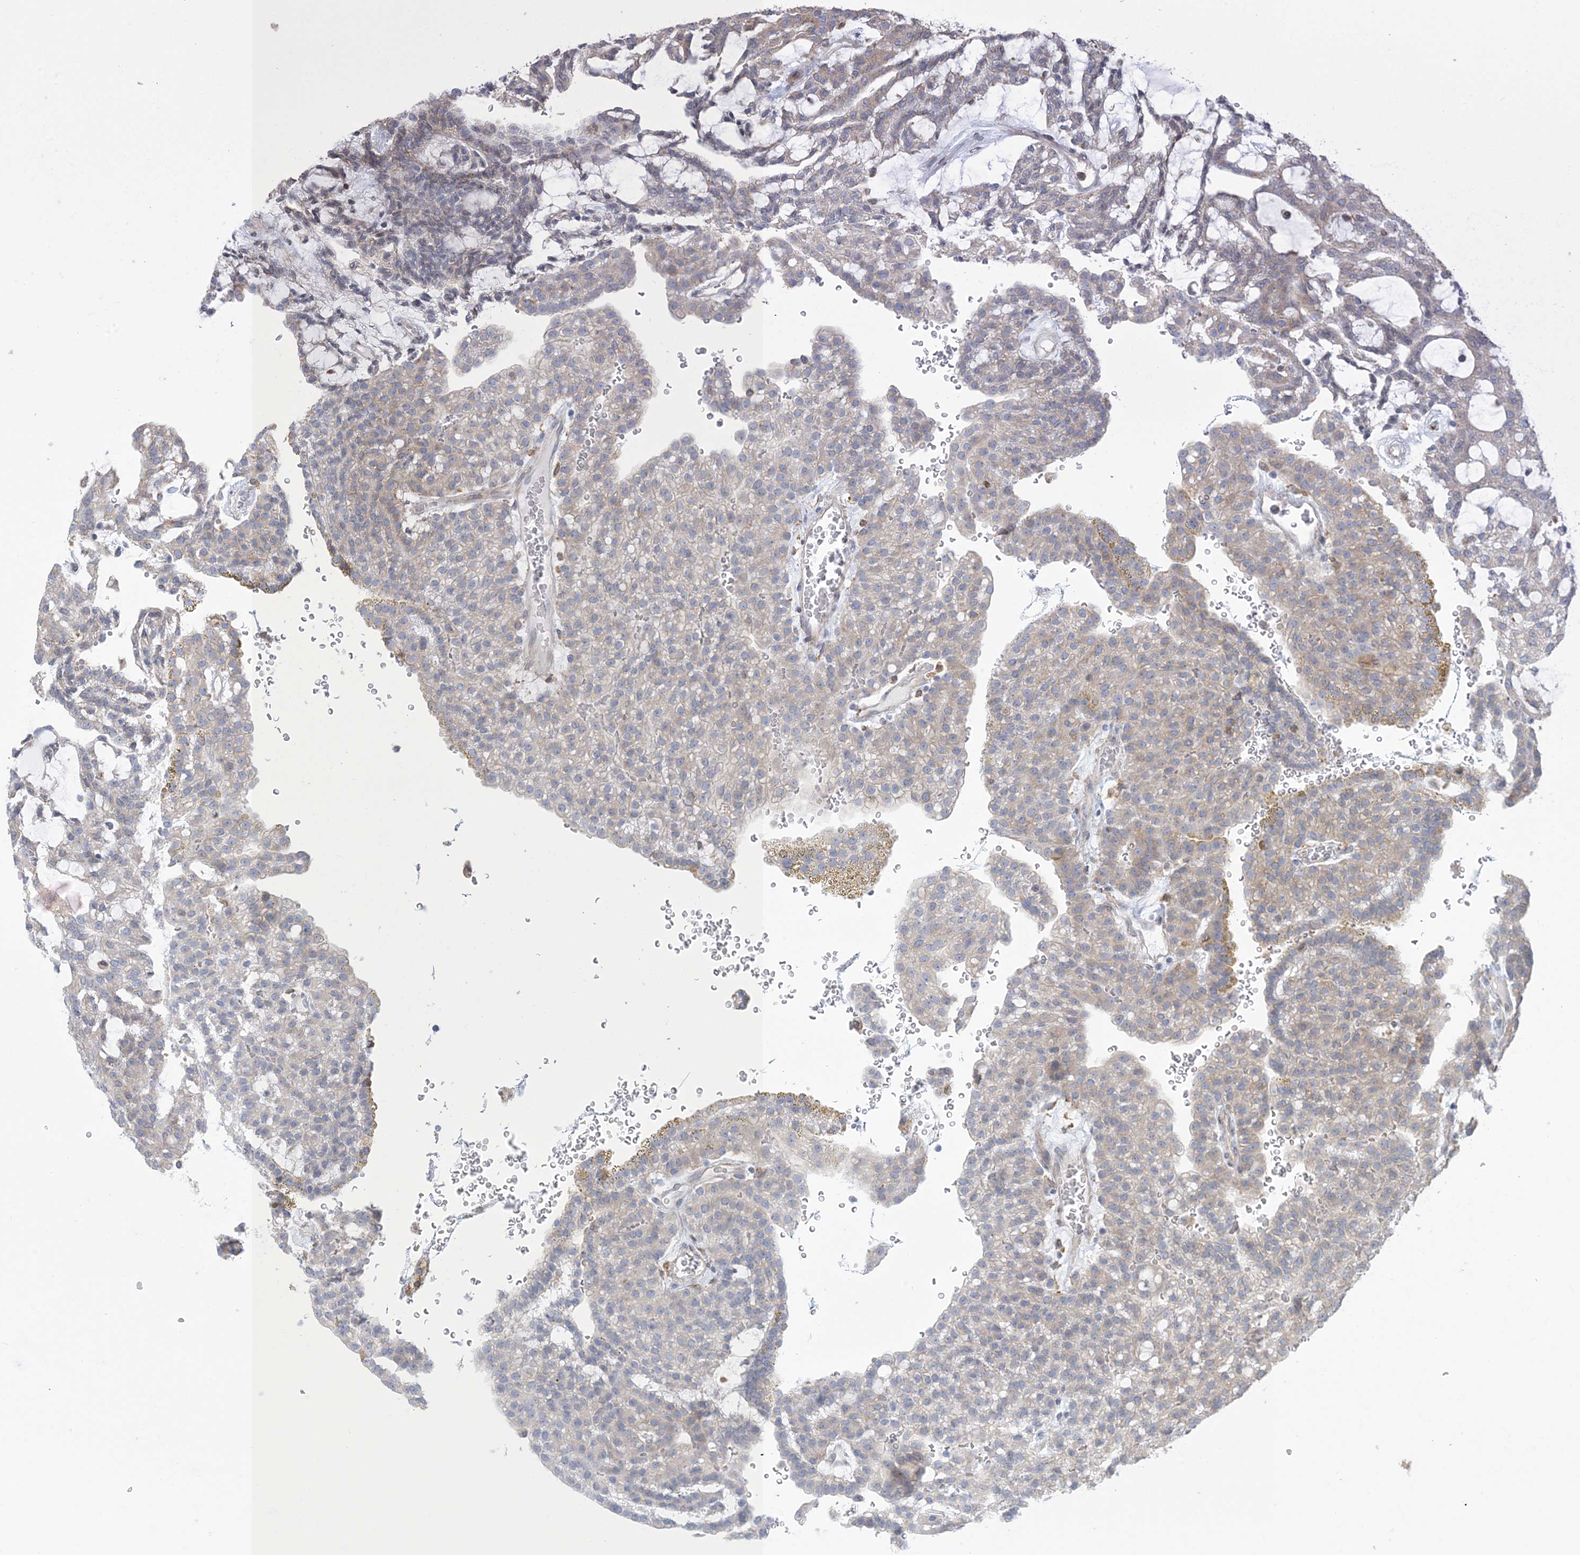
{"staining": {"intensity": "weak", "quantity": "<25%", "location": "cytoplasmic/membranous"}, "tissue": "renal cancer", "cell_type": "Tumor cells", "image_type": "cancer", "snomed": [{"axis": "morphology", "description": "Adenocarcinoma, NOS"}, {"axis": "topography", "description": "Kidney"}], "caption": "A photomicrograph of renal adenocarcinoma stained for a protein shows no brown staining in tumor cells.", "gene": "SHANK1", "patient": {"sex": "male", "age": 63}}